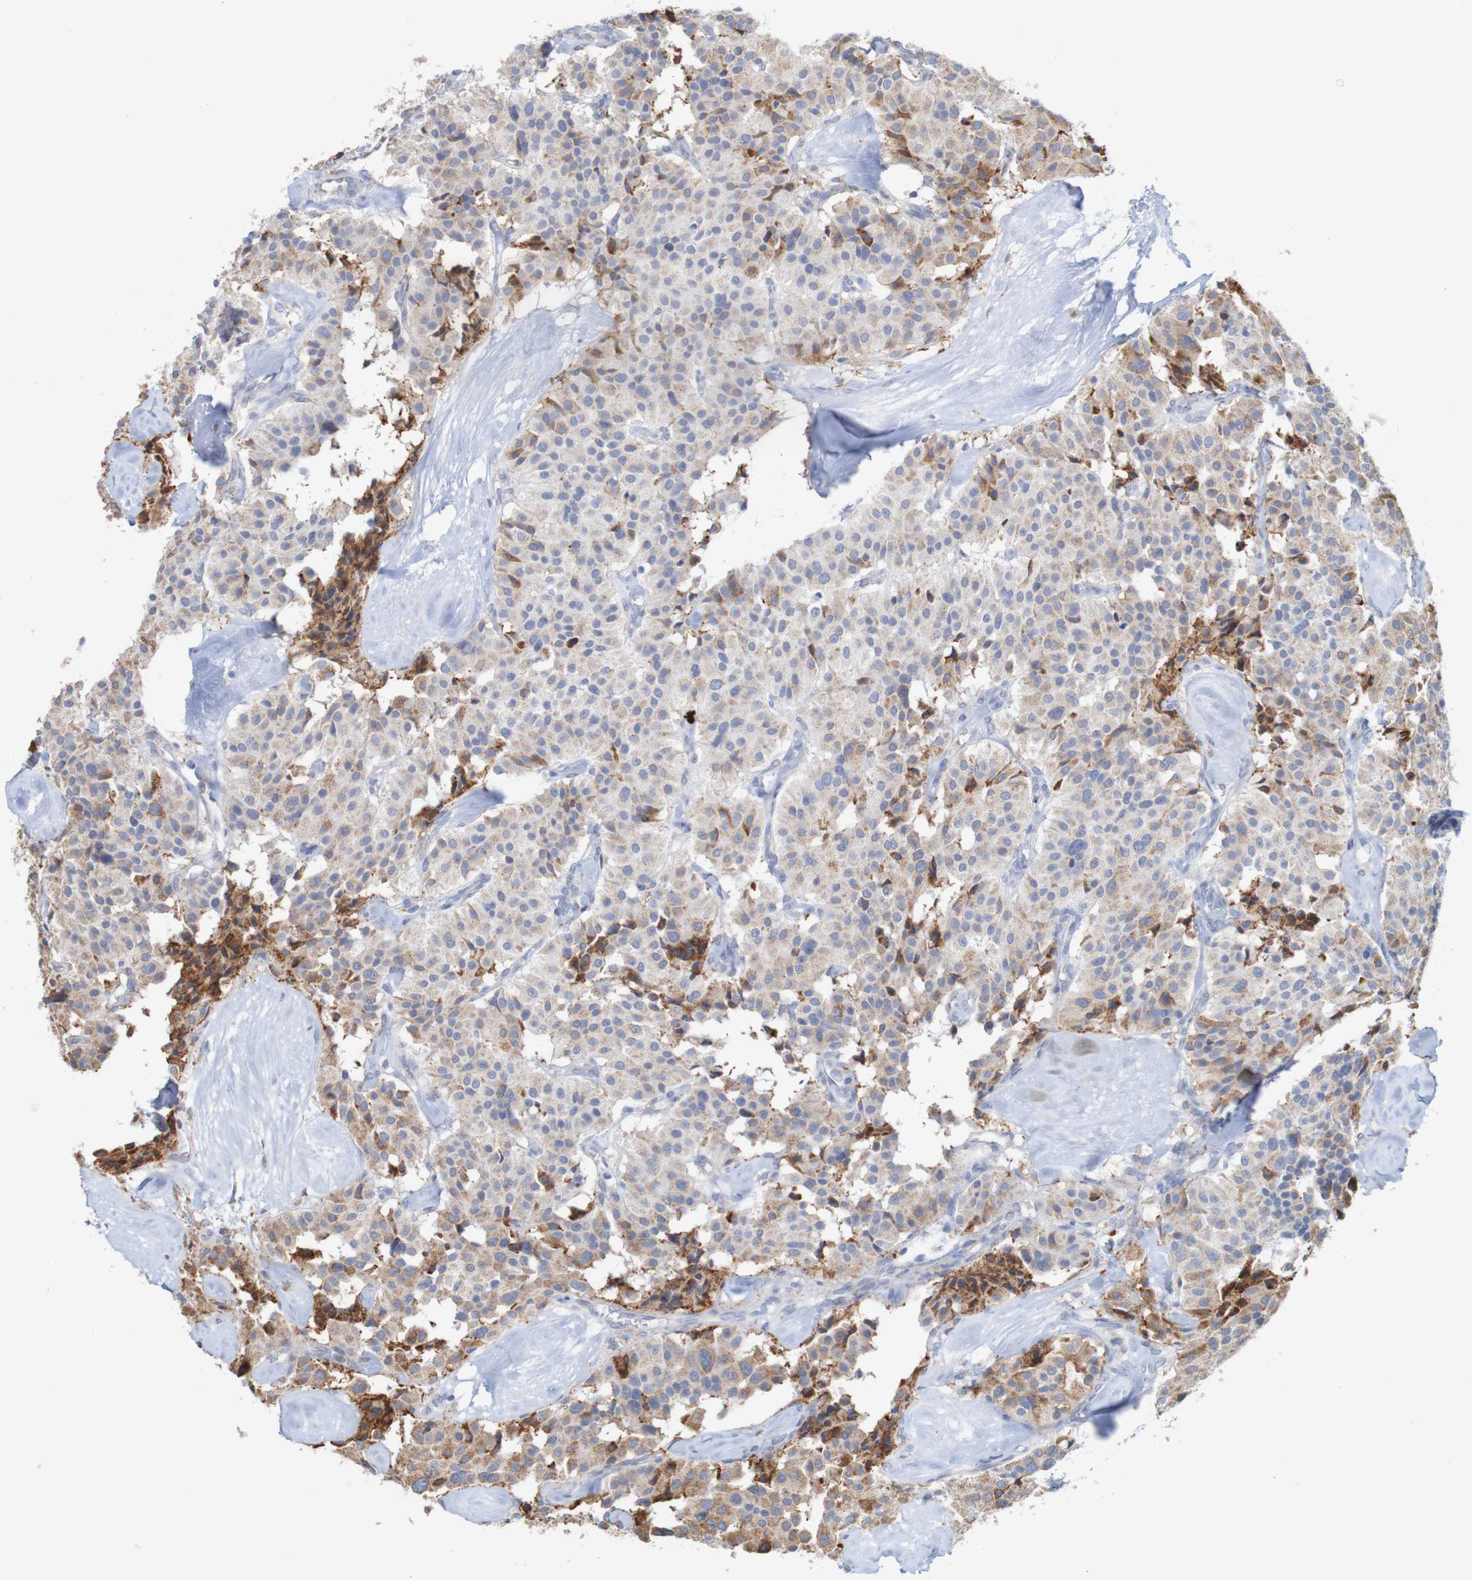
{"staining": {"intensity": "moderate", "quantity": "<25%", "location": "cytoplasmic/membranous"}, "tissue": "carcinoid", "cell_type": "Tumor cells", "image_type": "cancer", "snomed": [{"axis": "morphology", "description": "Carcinoid, malignant, NOS"}, {"axis": "topography", "description": "Lung"}], "caption": "A brown stain labels moderate cytoplasmic/membranous expression of a protein in human malignant carcinoid tumor cells.", "gene": "PDIA3", "patient": {"sex": "male", "age": 30}}